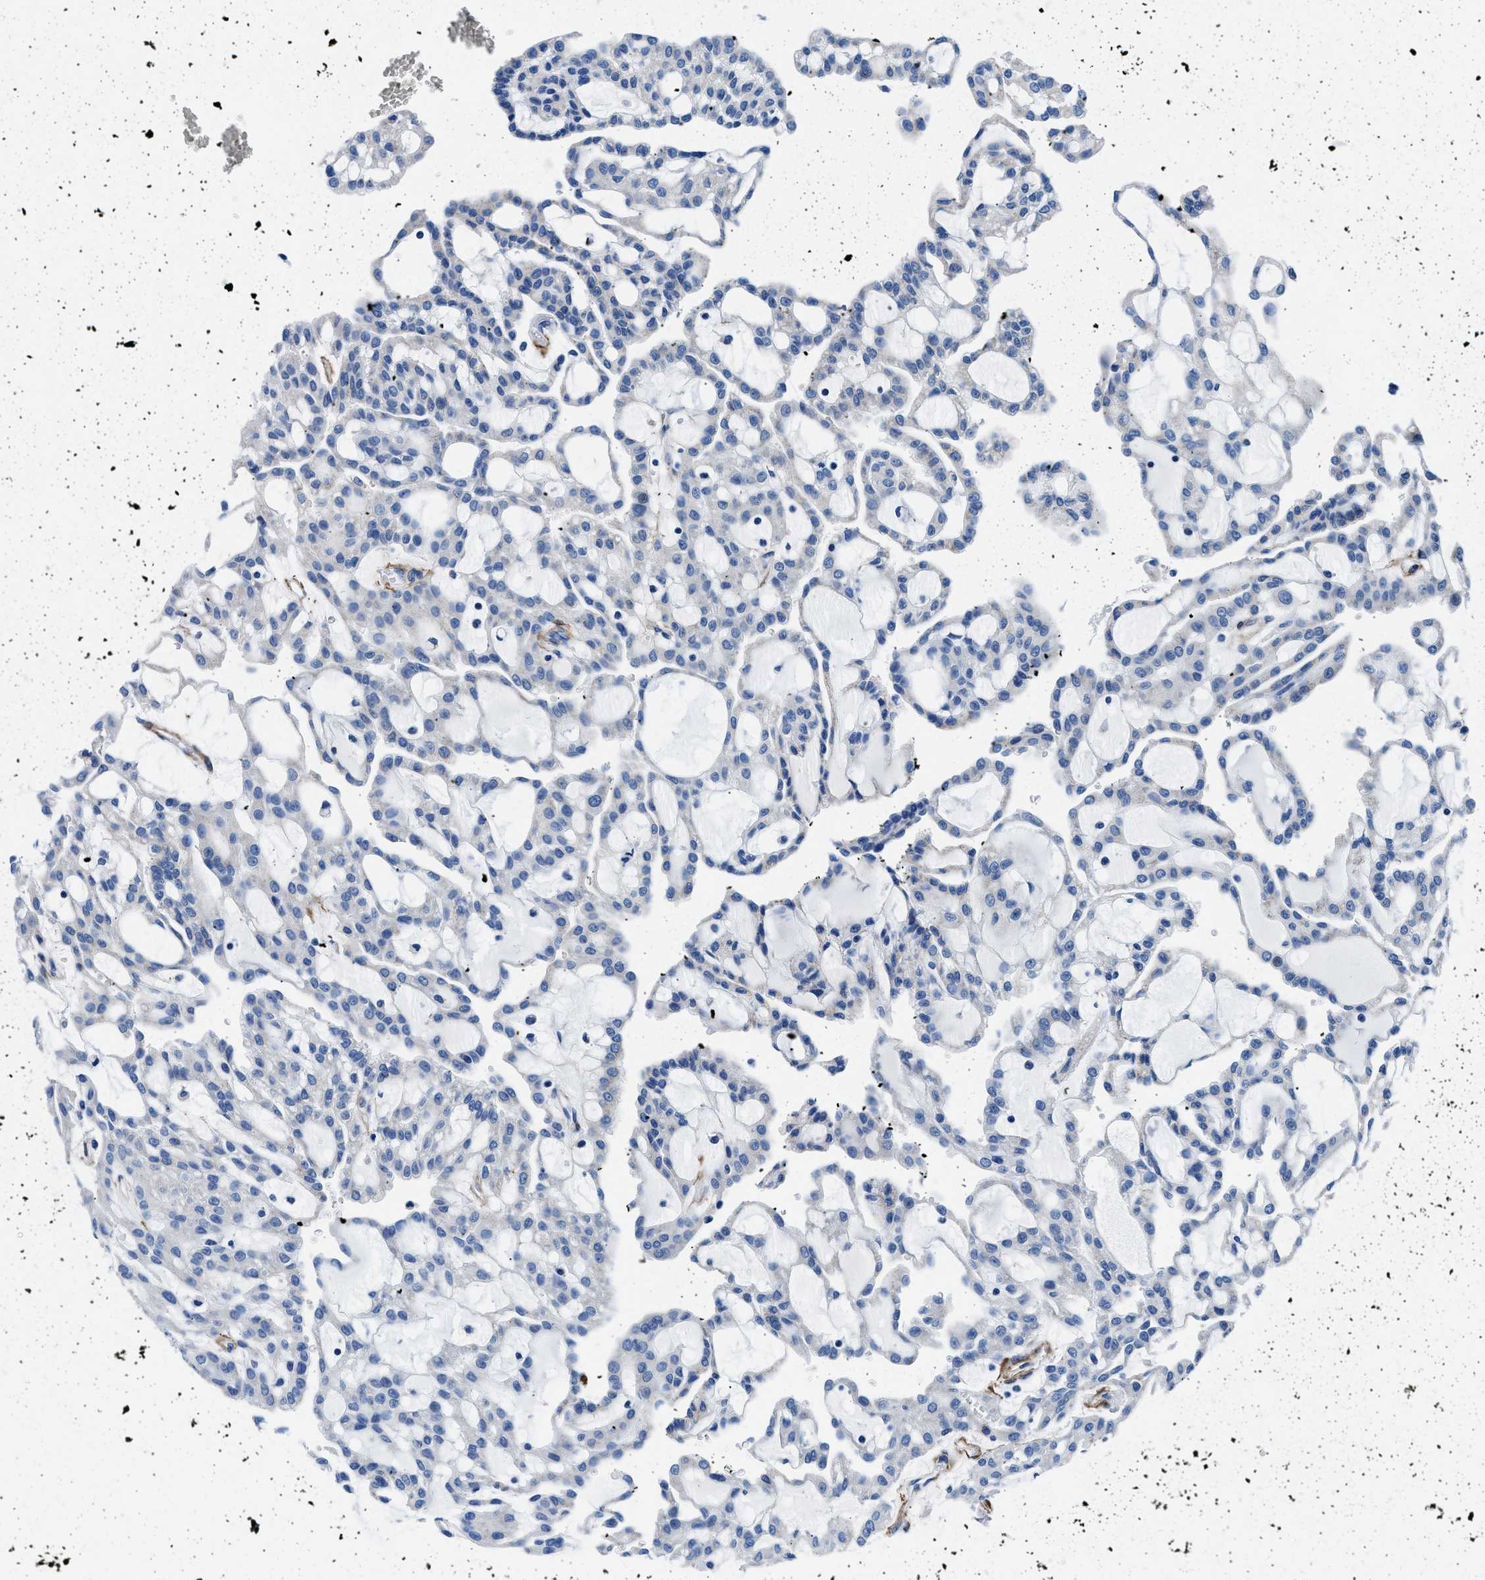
{"staining": {"intensity": "negative", "quantity": "none", "location": "none"}, "tissue": "renal cancer", "cell_type": "Tumor cells", "image_type": "cancer", "snomed": [{"axis": "morphology", "description": "Adenocarcinoma, NOS"}, {"axis": "topography", "description": "Kidney"}], "caption": "The photomicrograph demonstrates no significant staining in tumor cells of renal cancer.", "gene": "TEX261", "patient": {"sex": "male", "age": 63}}